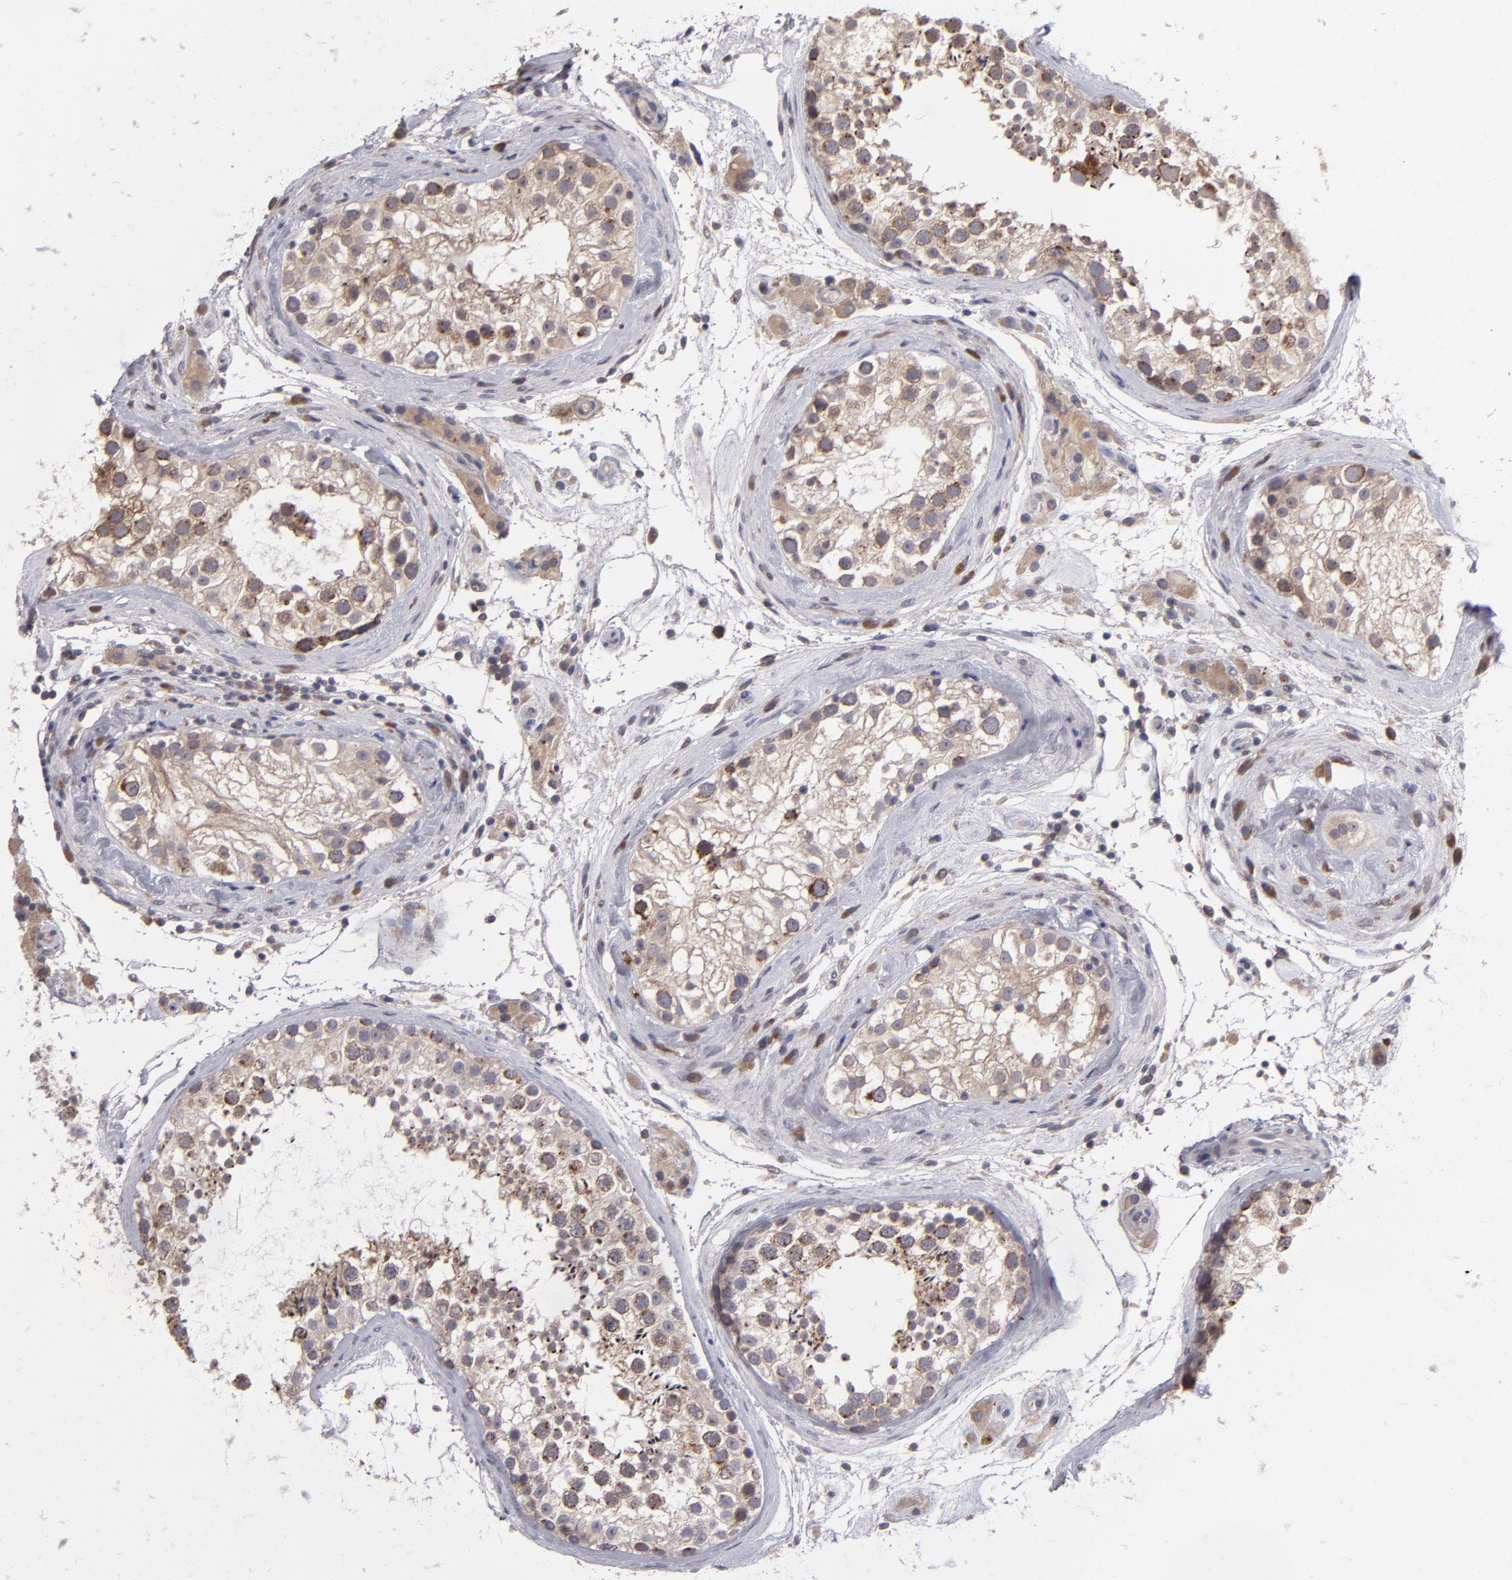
{"staining": {"intensity": "weak", "quantity": ">75%", "location": "cytoplasmic/membranous"}, "tissue": "testis", "cell_type": "Cells in seminiferous ducts", "image_type": "normal", "snomed": [{"axis": "morphology", "description": "Normal tissue, NOS"}, {"axis": "topography", "description": "Testis"}], "caption": "High-magnification brightfield microscopy of benign testis stained with DAB (3,3'-diaminobenzidine) (brown) and counterstained with hematoxylin (blue). cells in seminiferous ducts exhibit weak cytoplasmic/membranous expression is appreciated in about>75% of cells. (Brightfield microscopy of DAB IHC at high magnification).", "gene": "IL12A", "patient": {"sex": "male", "age": 46}}